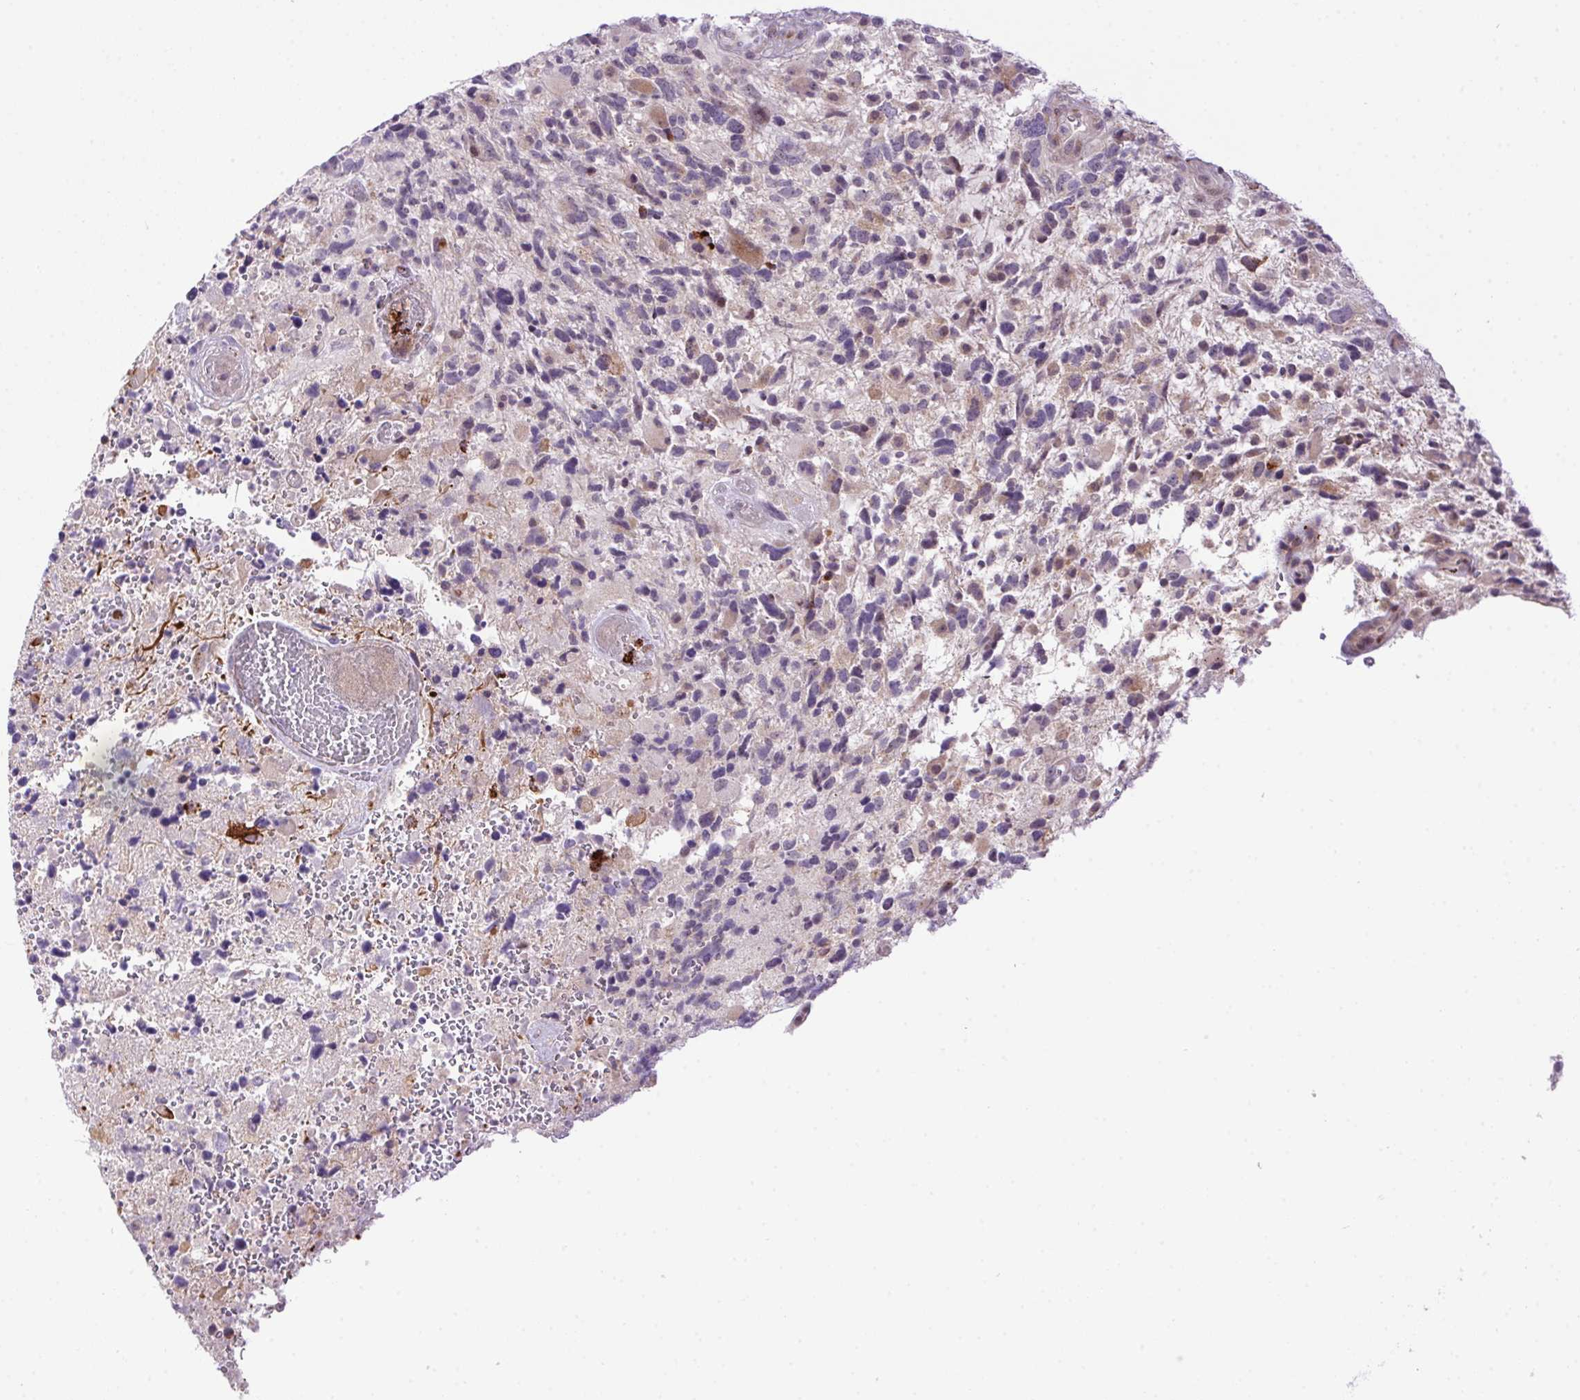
{"staining": {"intensity": "negative", "quantity": "none", "location": "none"}, "tissue": "glioma", "cell_type": "Tumor cells", "image_type": "cancer", "snomed": [{"axis": "morphology", "description": "Glioma, malignant, High grade"}, {"axis": "topography", "description": "Brain"}], "caption": "This is a micrograph of immunohistochemistry (IHC) staining of high-grade glioma (malignant), which shows no positivity in tumor cells.", "gene": "LRRTM1", "patient": {"sex": "female", "age": 71}}